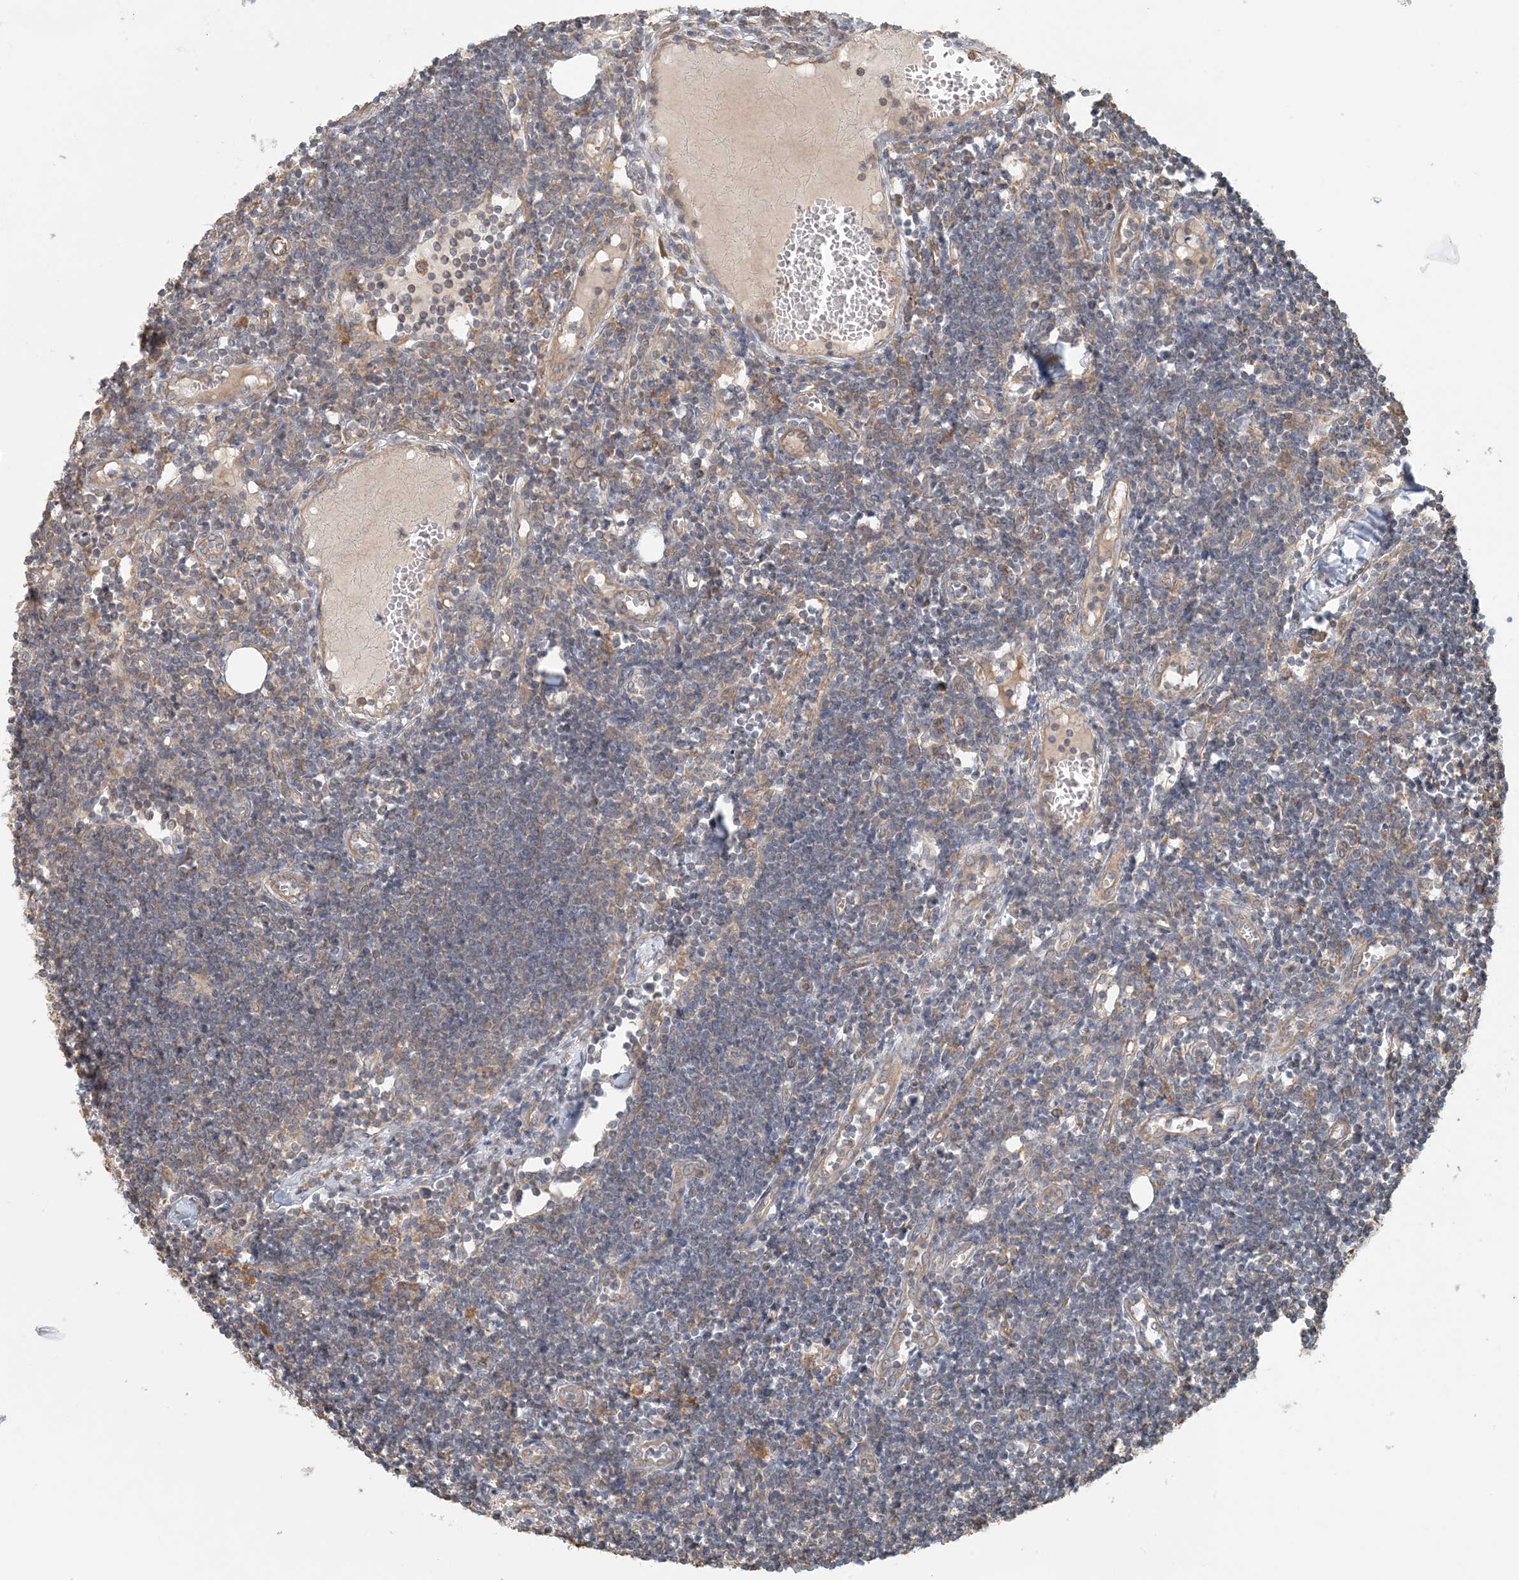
{"staining": {"intensity": "weak", "quantity": "<25%", "location": "cytoplasmic/membranous"}, "tissue": "lymph node", "cell_type": "Germinal center cells", "image_type": "normal", "snomed": [{"axis": "morphology", "description": "Normal tissue, NOS"}, {"axis": "morphology", "description": "Malignant melanoma, Metastatic site"}, {"axis": "topography", "description": "Lymph node"}], "caption": "Immunohistochemistry (IHC) micrograph of benign human lymph node stained for a protein (brown), which displays no expression in germinal center cells.", "gene": "OBI1", "patient": {"sex": "male", "age": 41}}